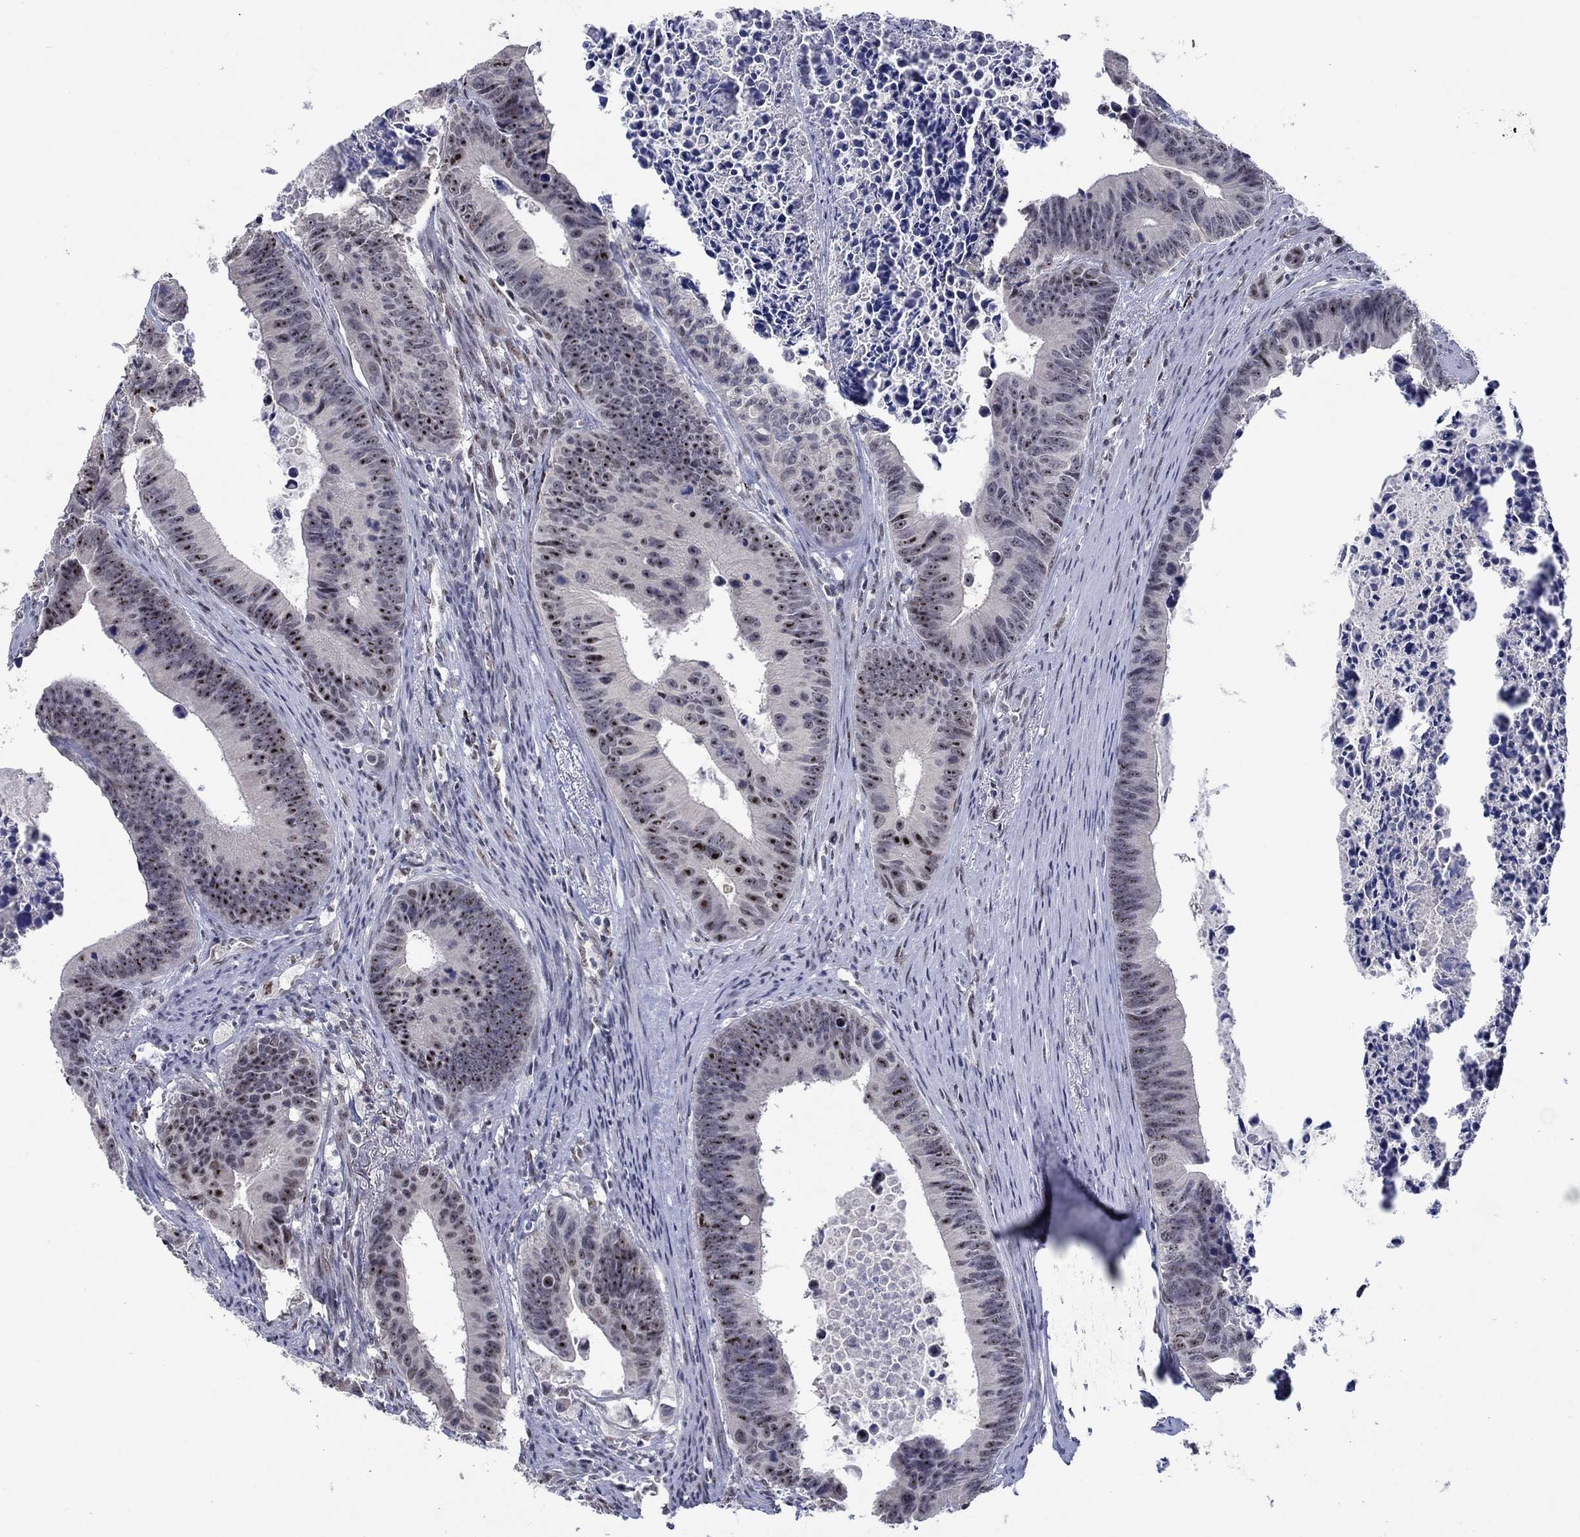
{"staining": {"intensity": "strong", "quantity": "<25%", "location": "nuclear"}, "tissue": "colorectal cancer", "cell_type": "Tumor cells", "image_type": "cancer", "snomed": [{"axis": "morphology", "description": "Adenocarcinoma, NOS"}, {"axis": "topography", "description": "Colon"}], "caption": "This is an image of immunohistochemistry (IHC) staining of colorectal cancer (adenocarcinoma), which shows strong expression in the nuclear of tumor cells.", "gene": "HTN1", "patient": {"sex": "female", "age": 87}}